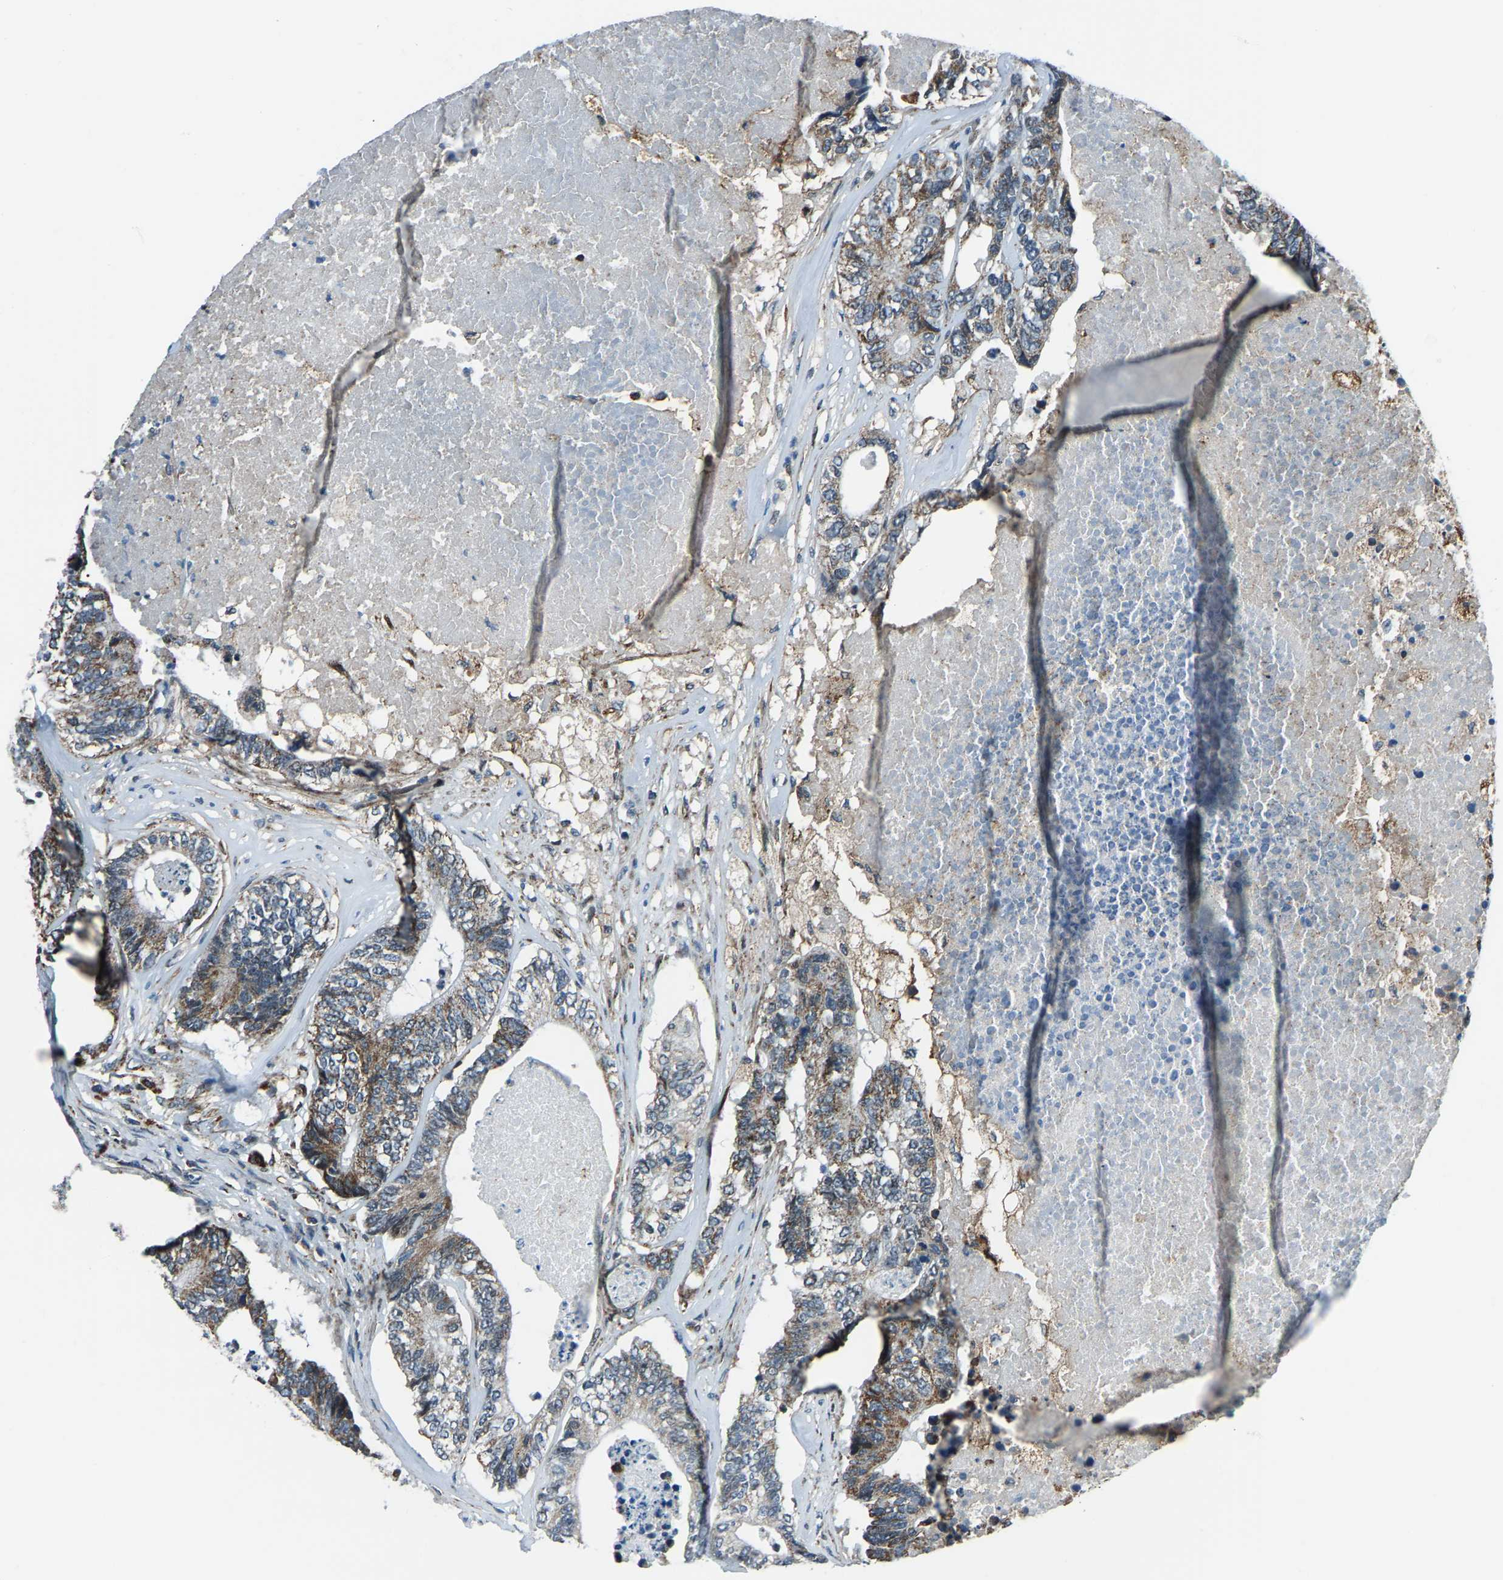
{"staining": {"intensity": "moderate", "quantity": "25%-75%", "location": "cytoplasmic/membranous"}, "tissue": "colorectal cancer", "cell_type": "Tumor cells", "image_type": "cancer", "snomed": [{"axis": "morphology", "description": "Adenocarcinoma, NOS"}, {"axis": "topography", "description": "Colon"}], "caption": "Brown immunohistochemical staining in colorectal adenocarcinoma demonstrates moderate cytoplasmic/membranous staining in about 25%-75% of tumor cells.", "gene": "RBM33", "patient": {"sex": "female", "age": 67}}